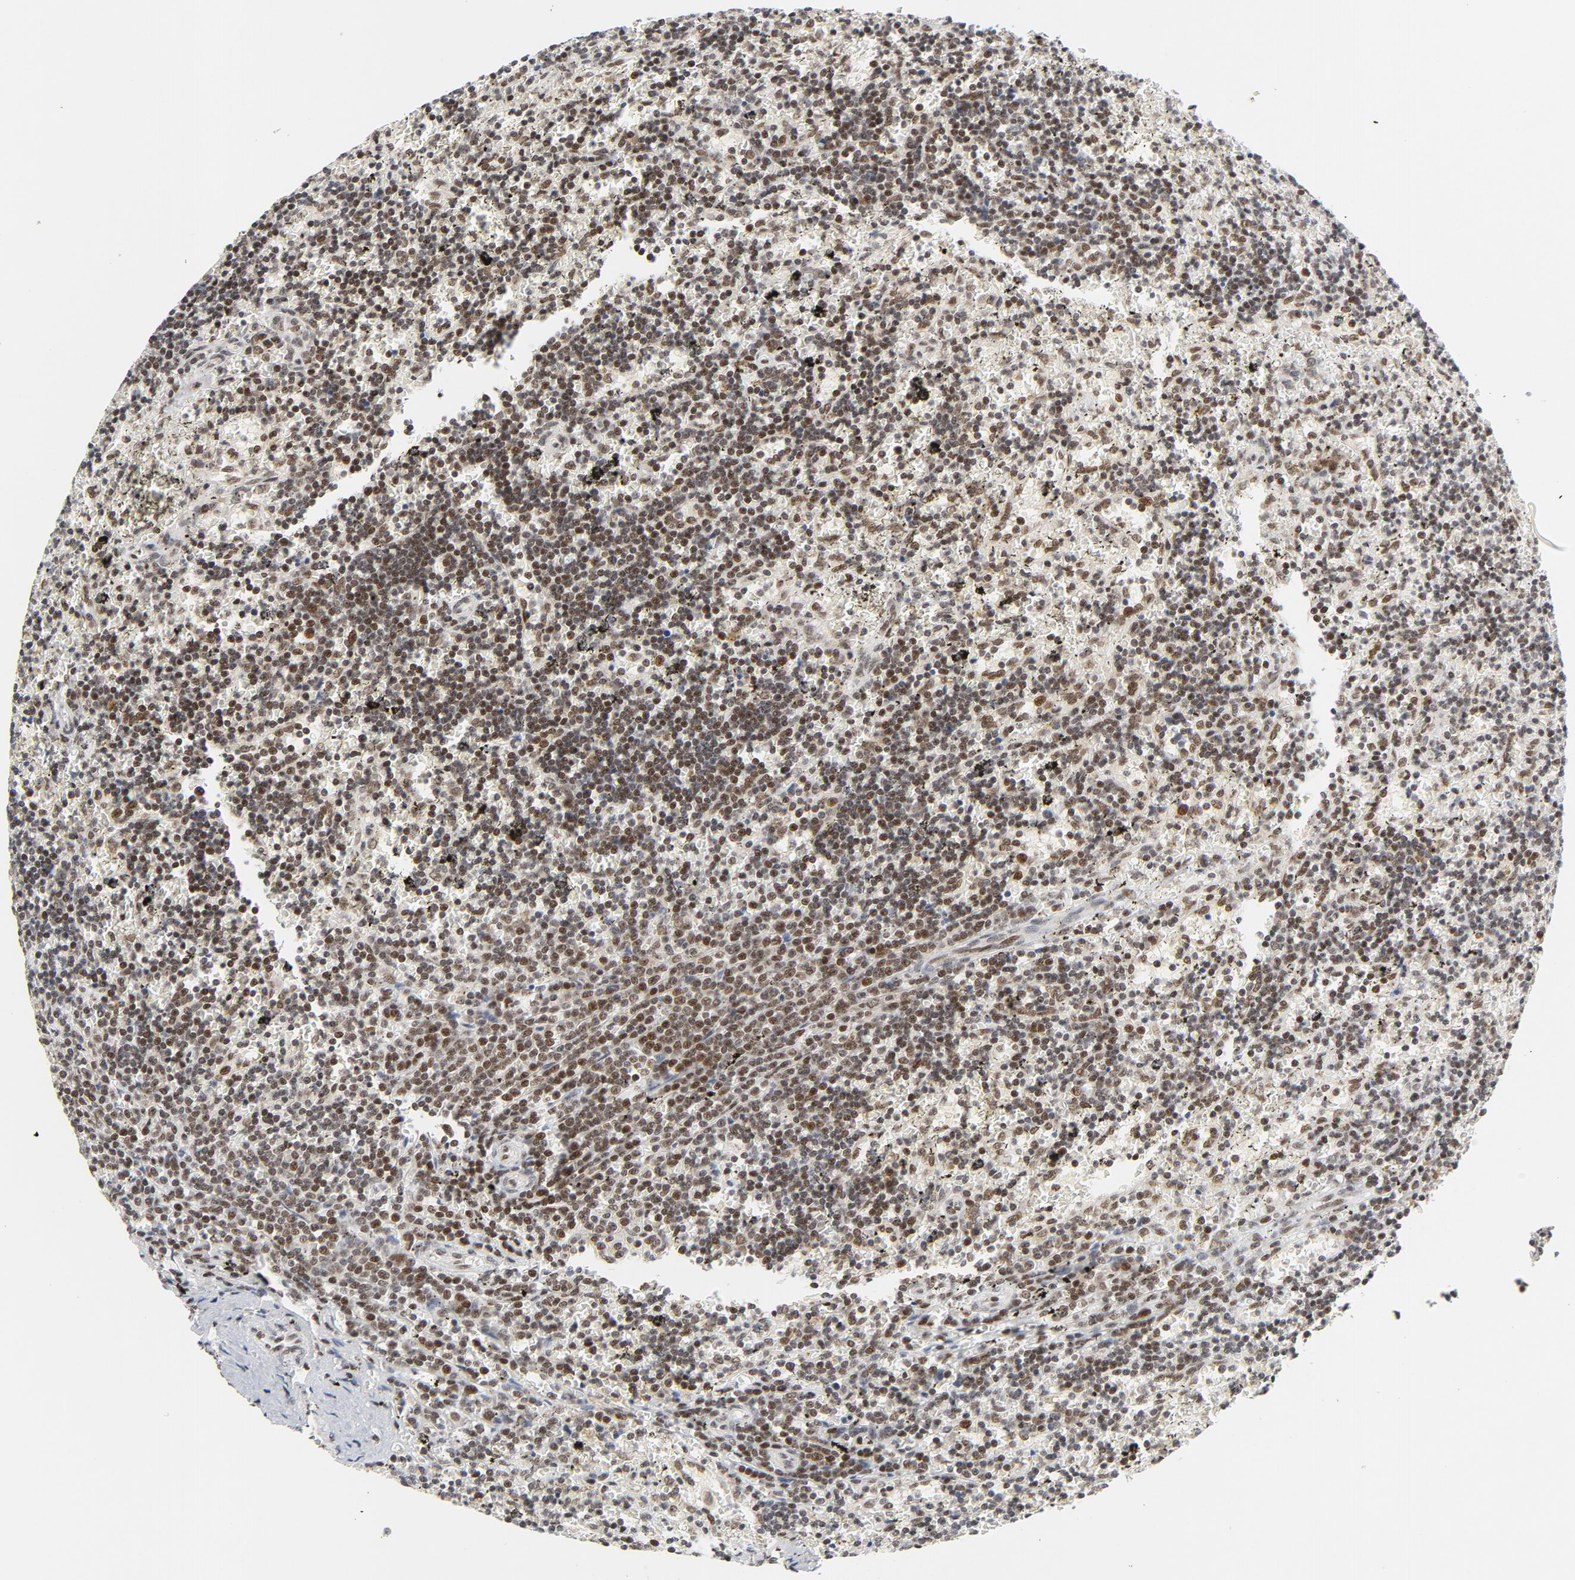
{"staining": {"intensity": "strong", "quantity": ">75%", "location": "nuclear"}, "tissue": "lymphoma", "cell_type": "Tumor cells", "image_type": "cancer", "snomed": [{"axis": "morphology", "description": "Malignant lymphoma, non-Hodgkin's type, Low grade"}, {"axis": "topography", "description": "Spleen"}], "caption": "Immunohistochemistry (DAB (3,3'-diaminobenzidine)) staining of lymphoma exhibits strong nuclear protein positivity in approximately >75% of tumor cells.", "gene": "ERCC1", "patient": {"sex": "male", "age": 60}}